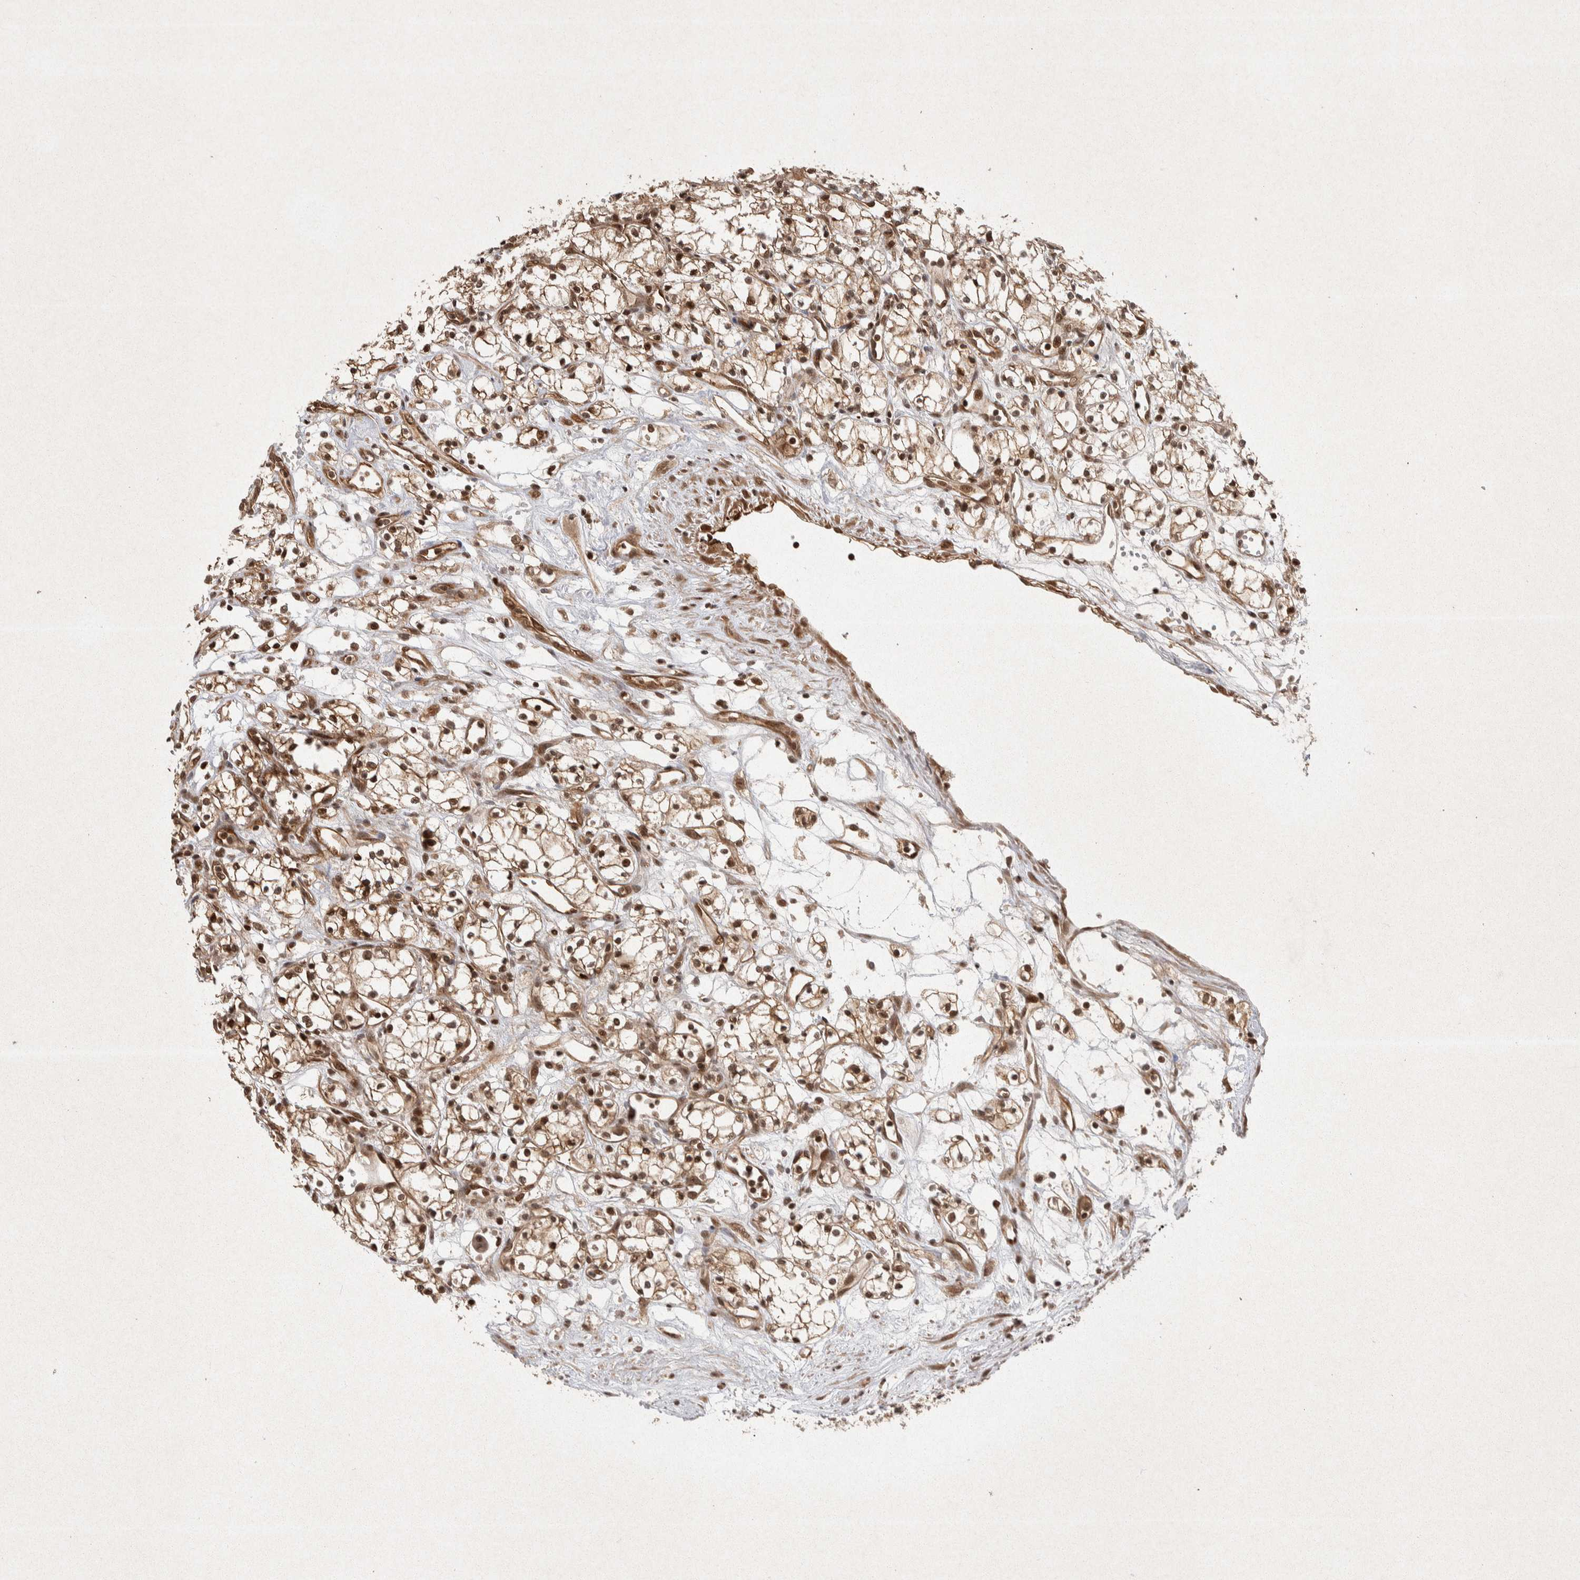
{"staining": {"intensity": "strong", "quantity": ">75%", "location": "cytoplasmic/membranous,nuclear"}, "tissue": "renal cancer", "cell_type": "Tumor cells", "image_type": "cancer", "snomed": [{"axis": "morphology", "description": "Normal tissue, NOS"}, {"axis": "morphology", "description": "Adenocarcinoma, NOS"}, {"axis": "topography", "description": "Kidney"}], "caption": "This micrograph reveals IHC staining of human renal adenocarcinoma, with high strong cytoplasmic/membranous and nuclear expression in approximately >75% of tumor cells.", "gene": "TOR1B", "patient": {"sex": "male", "age": 59}}